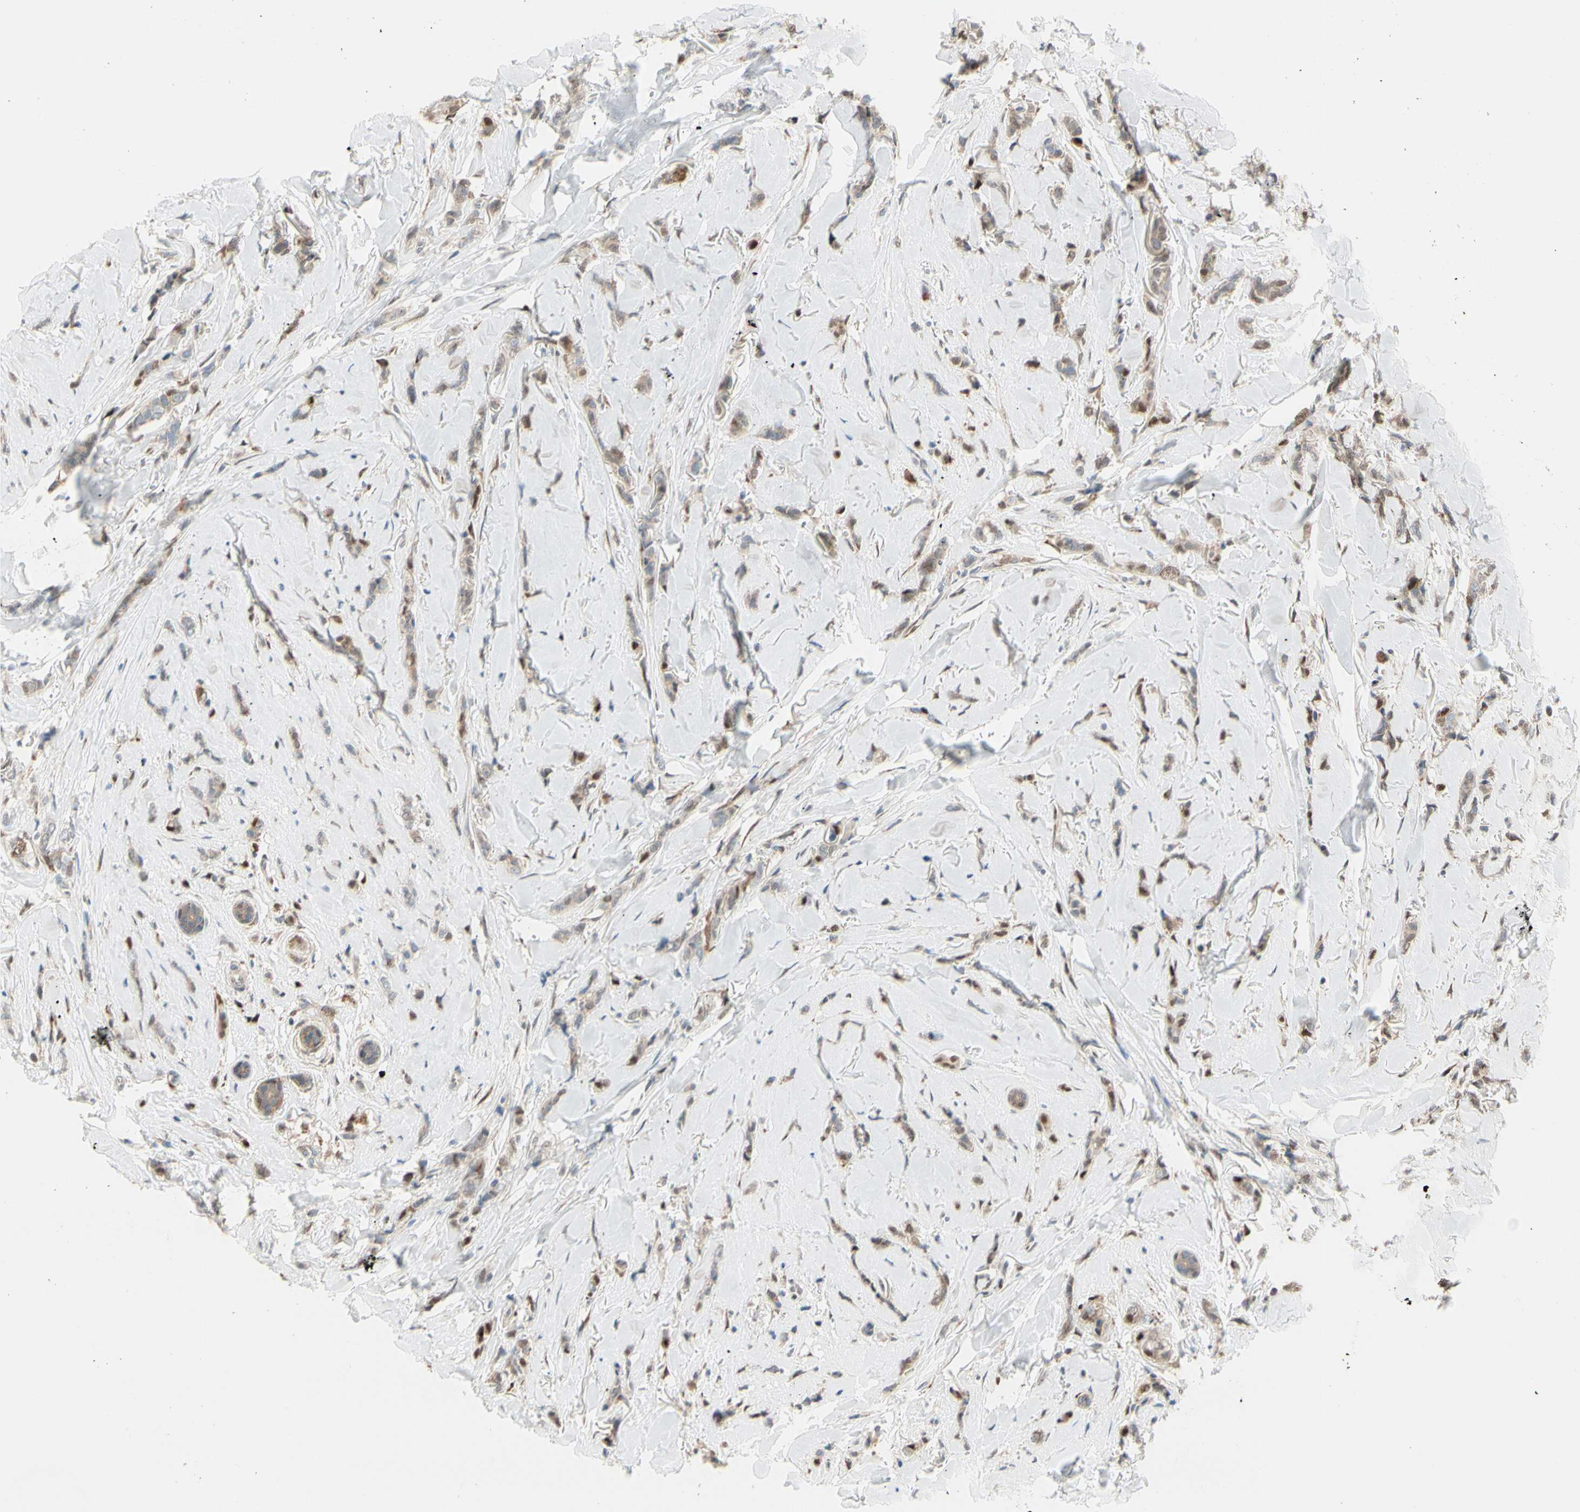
{"staining": {"intensity": "weak", "quantity": ">75%", "location": "cytoplasmic/membranous"}, "tissue": "breast cancer", "cell_type": "Tumor cells", "image_type": "cancer", "snomed": [{"axis": "morphology", "description": "Lobular carcinoma"}, {"axis": "topography", "description": "Skin"}, {"axis": "topography", "description": "Breast"}], "caption": "IHC staining of breast cancer (lobular carcinoma), which exhibits low levels of weak cytoplasmic/membranous expression in about >75% of tumor cells indicating weak cytoplasmic/membranous protein positivity. The staining was performed using DAB (brown) for protein detection and nuclei were counterstained in hematoxylin (blue).", "gene": "PTTG1", "patient": {"sex": "female", "age": 46}}